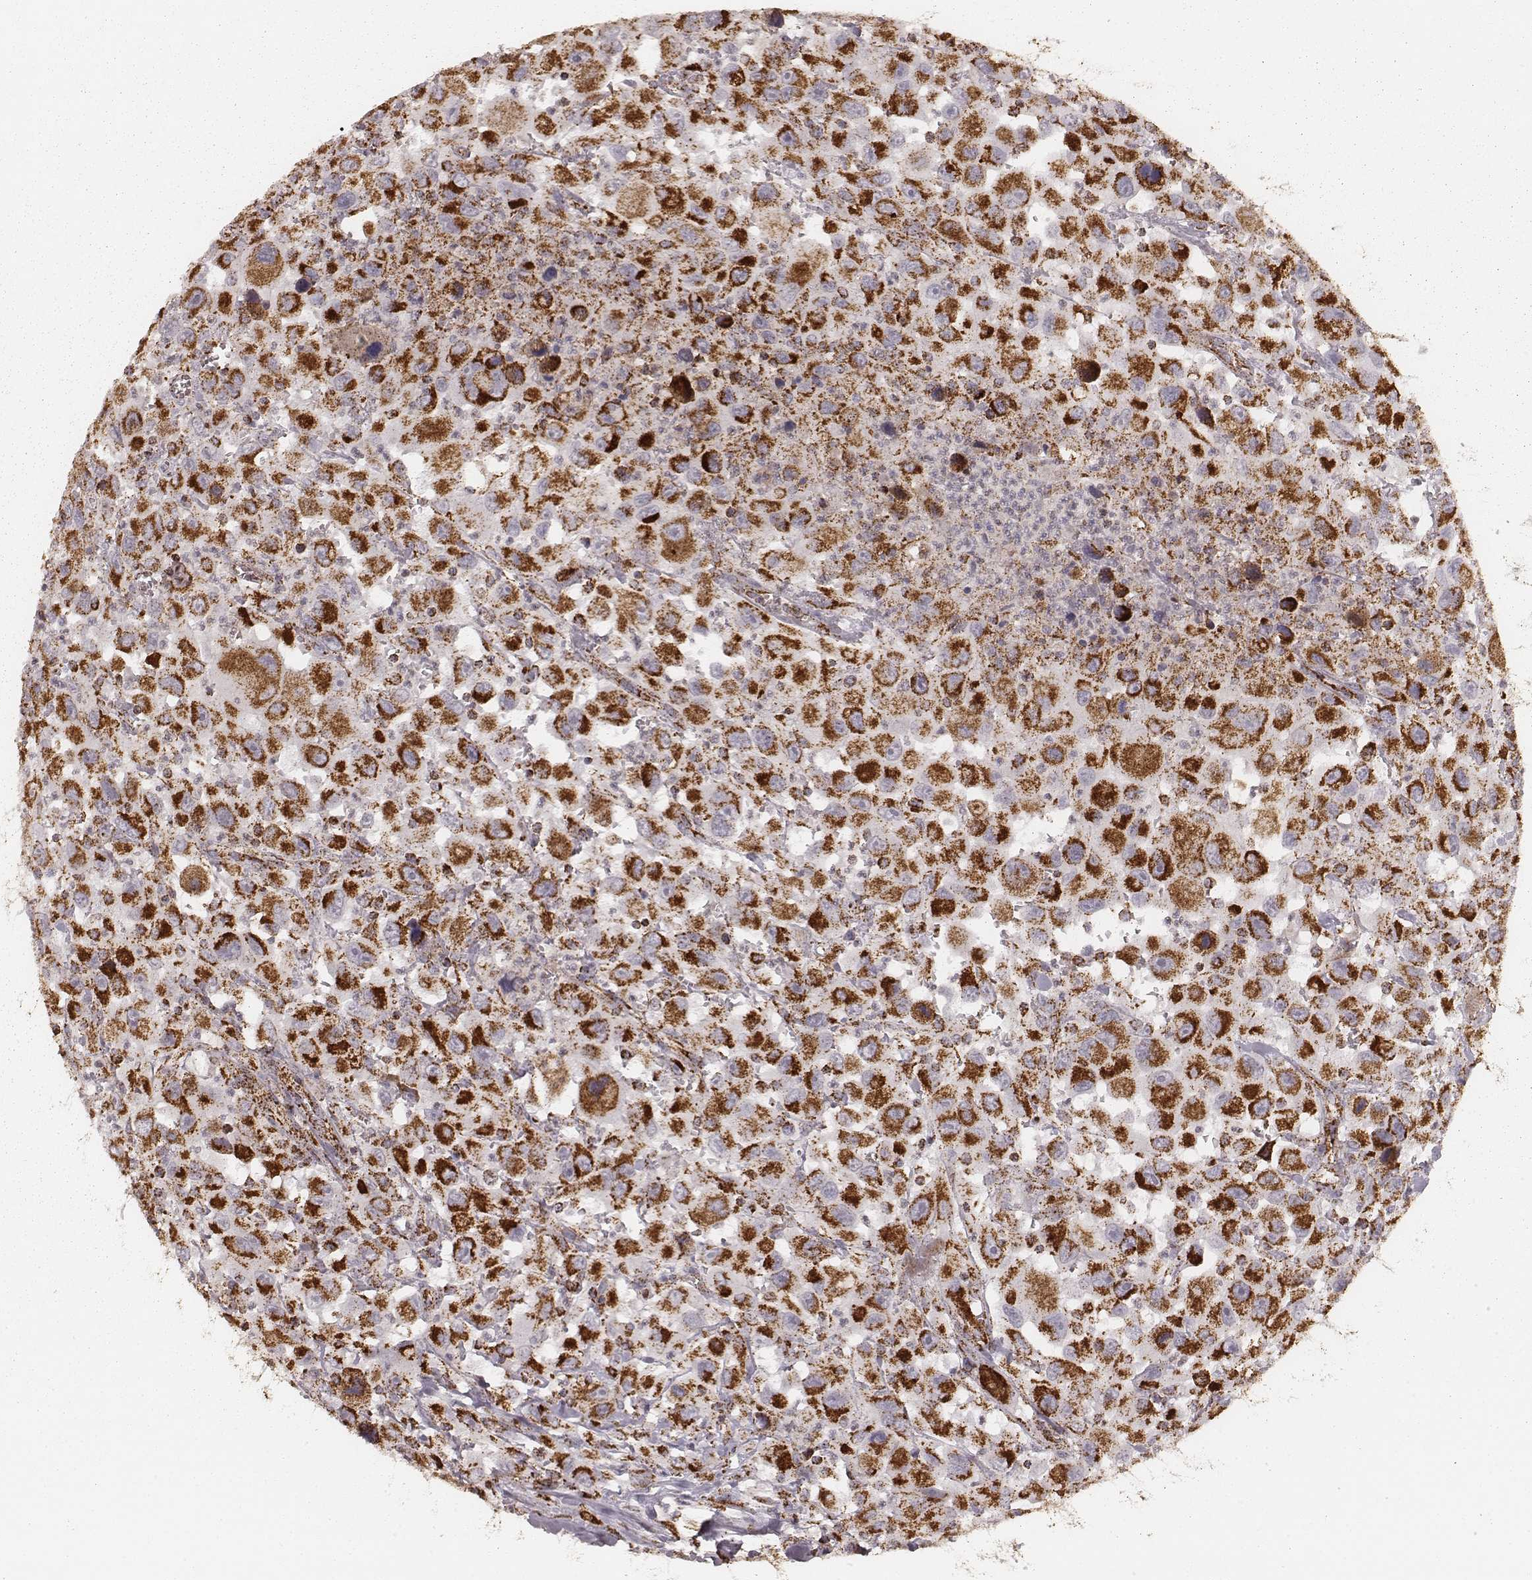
{"staining": {"intensity": "strong", "quantity": ">75%", "location": "cytoplasmic/membranous"}, "tissue": "head and neck cancer", "cell_type": "Tumor cells", "image_type": "cancer", "snomed": [{"axis": "morphology", "description": "Squamous cell carcinoma, NOS"}, {"axis": "morphology", "description": "Squamous cell carcinoma, metastatic, NOS"}, {"axis": "topography", "description": "Oral tissue"}, {"axis": "topography", "description": "Head-Neck"}], "caption": "DAB (3,3'-diaminobenzidine) immunohistochemical staining of human metastatic squamous cell carcinoma (head and neck) reveals strong cytoplasmic/membranous protein expression in approximately >75% of tumor cells.", "gene": "CS", "patient": {"sex": "female", "age": 85}}